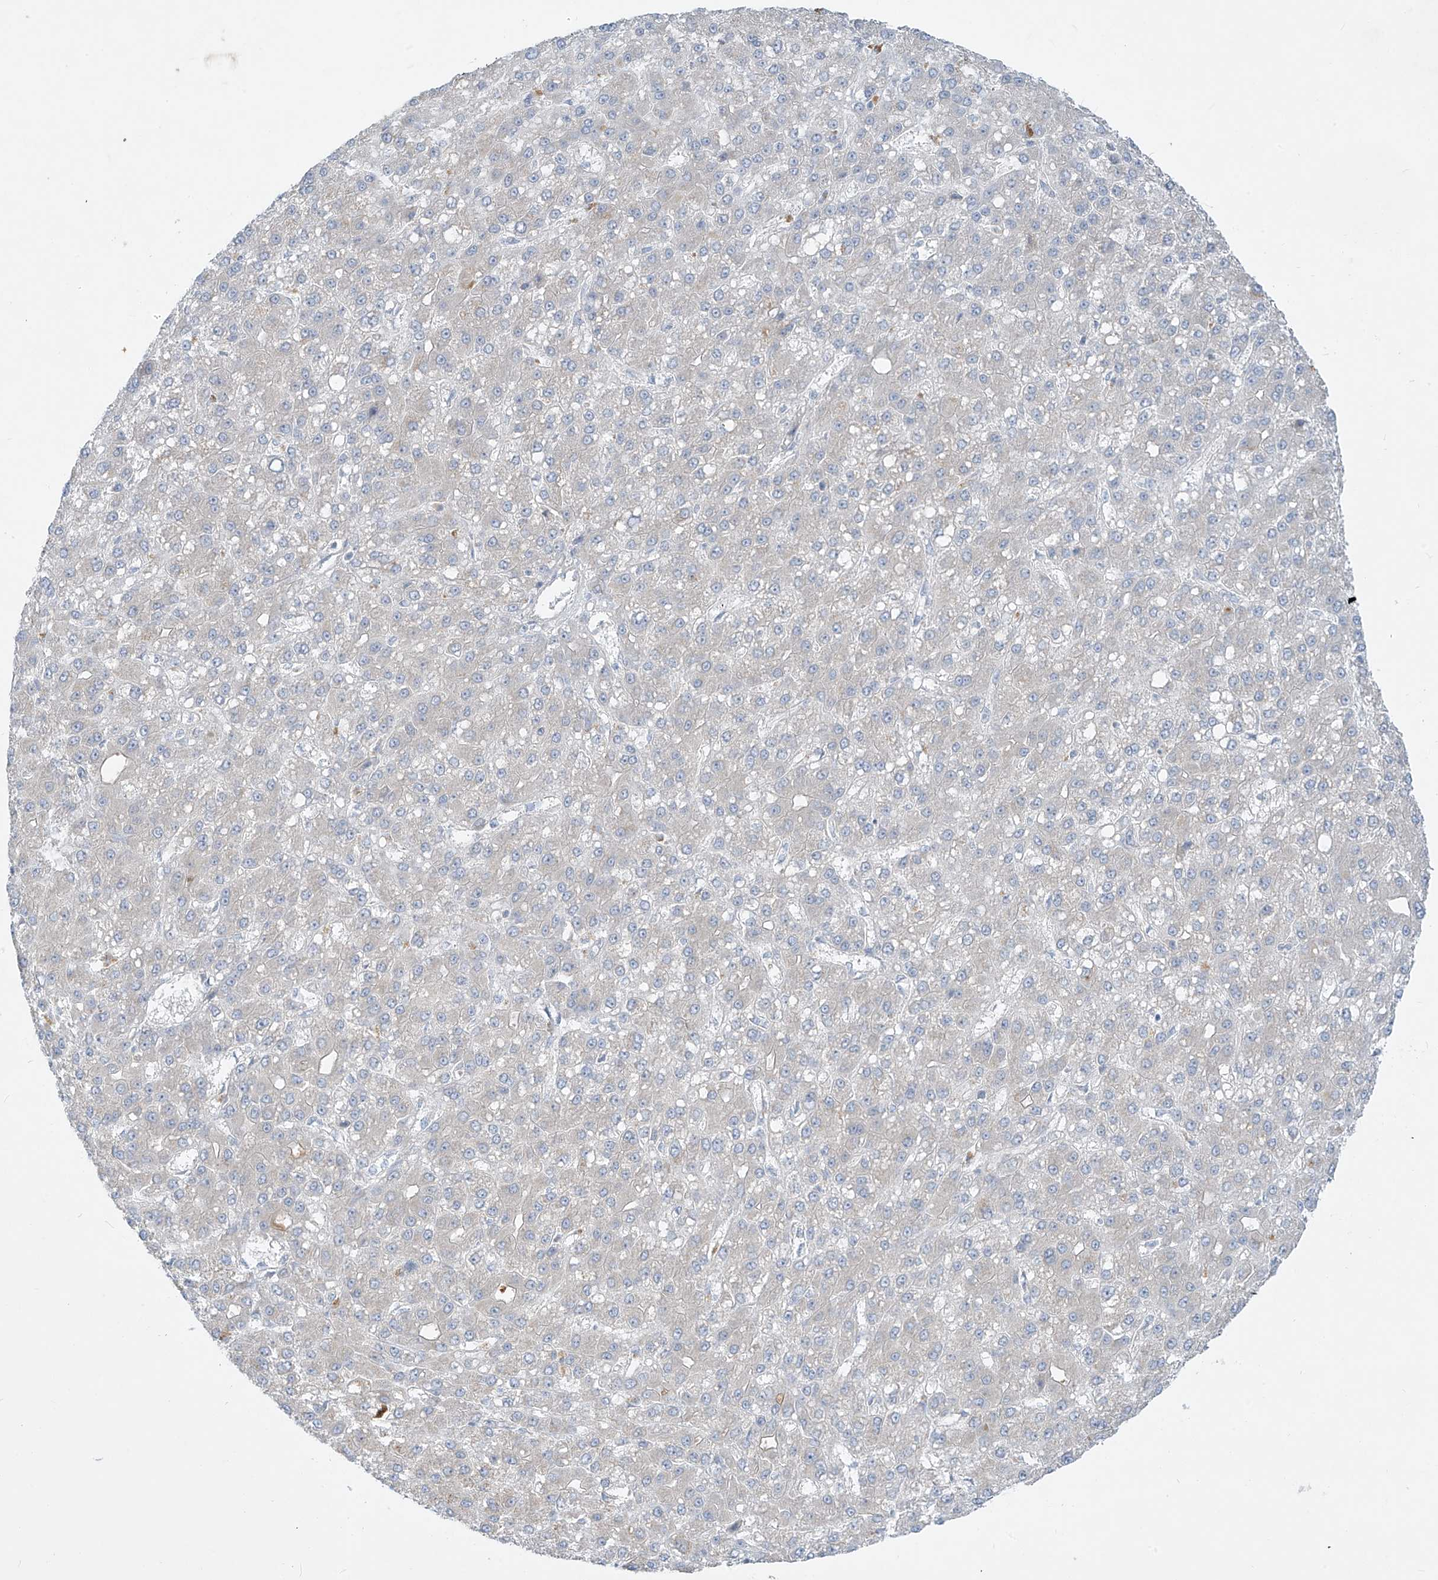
{"staining": {"intensity": "negative", "quantity": "none", "location": "none"}, "tissue": "liver cancer", "cell_type": "Tumor cells", "image_type": "cancer", "snomed": [{"axis": "morphology", "description": "Carcinoma, Hepatocellular, NOS"}, {"axis": "topography", "description": "Liver"}], "caption": "The photomicrograph exhibits no significant staining in tumor cells of hepatocellular carcinoma (liver).", "gene": "DGKQ", "patient": {"sex": "male", "age": 67}}